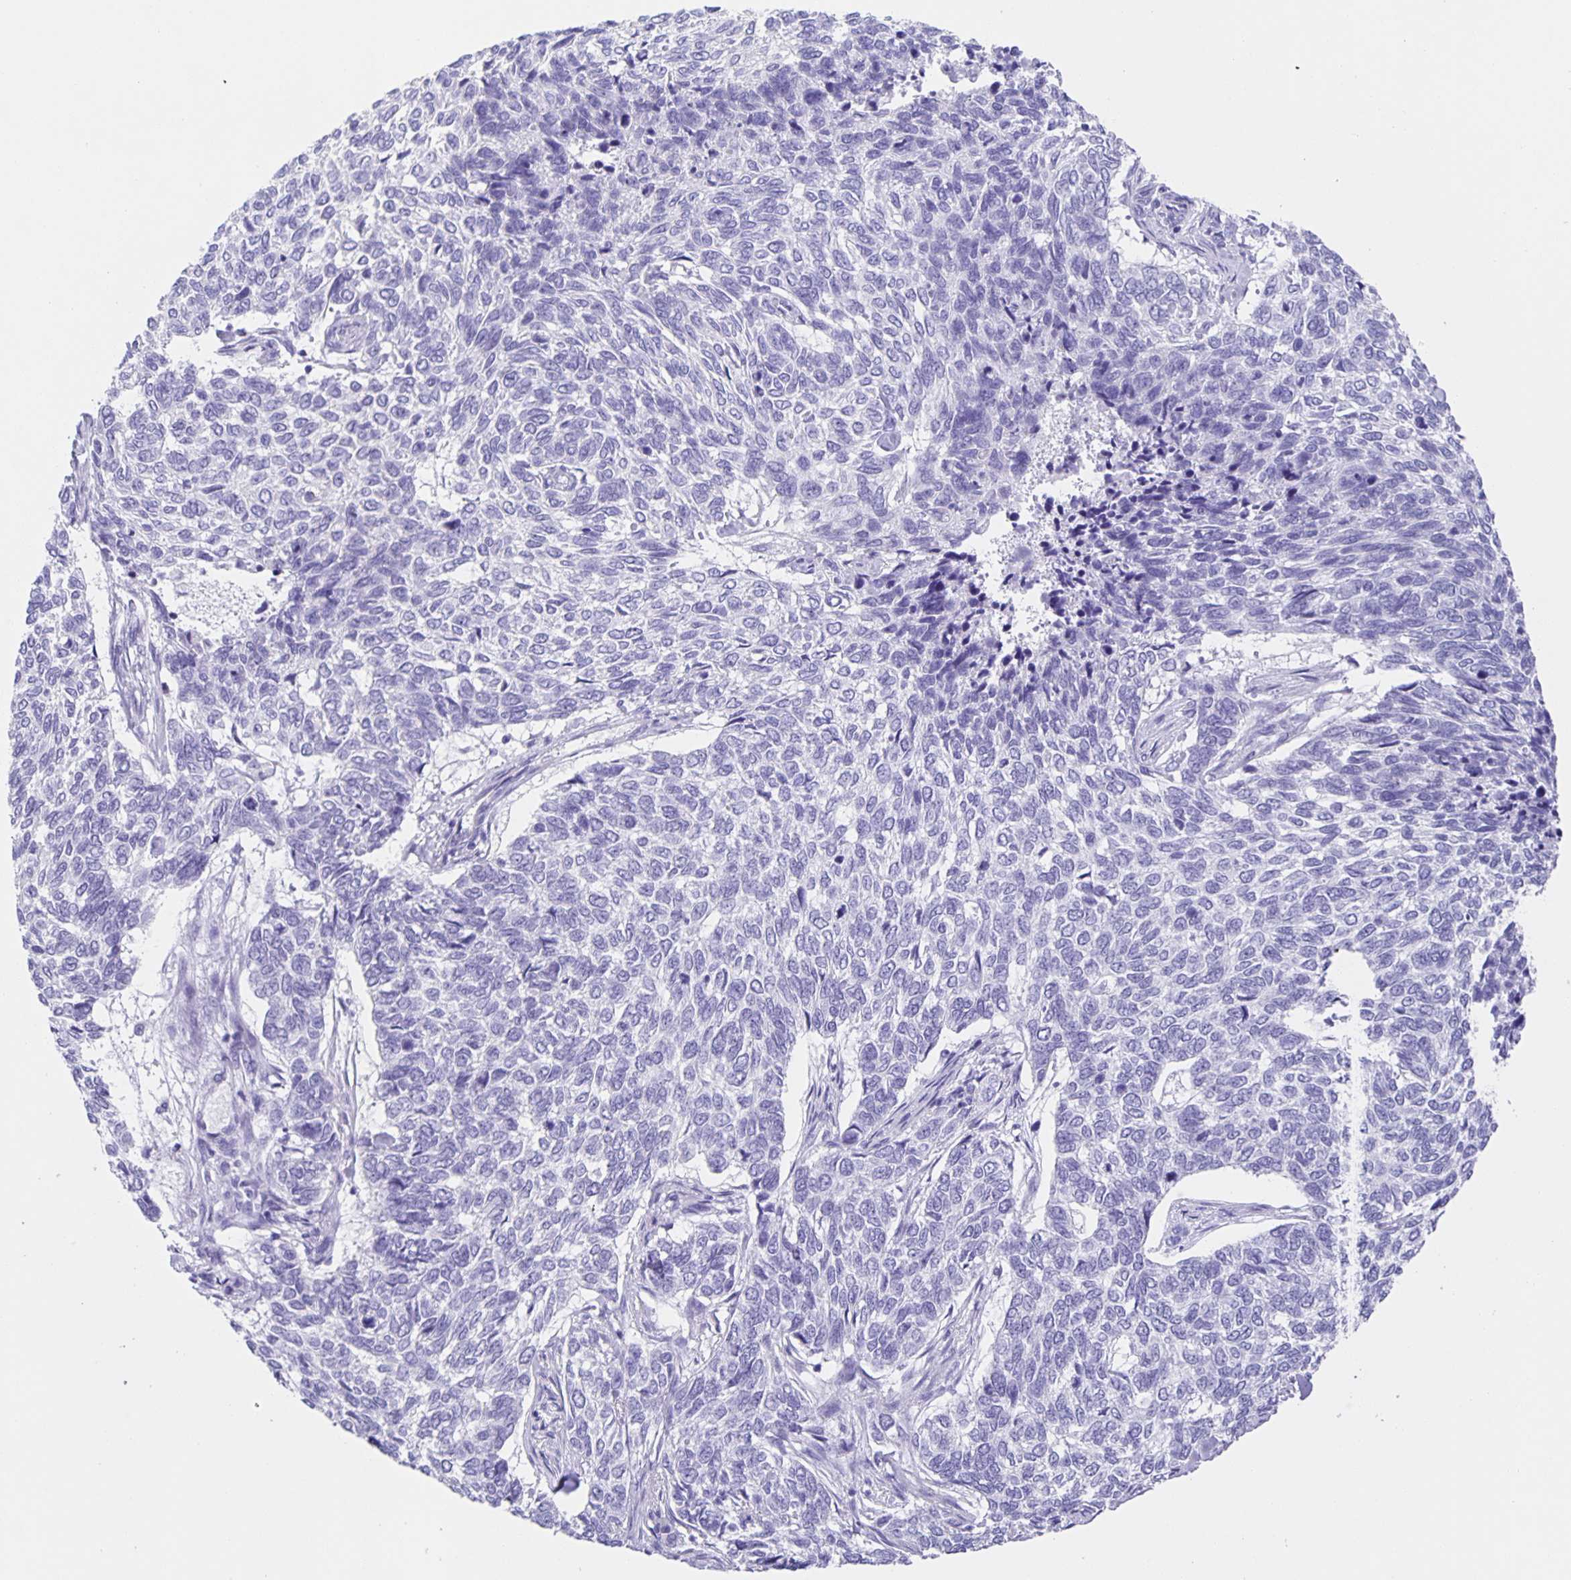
{"staining": {"intensity": "negative", "quantity": "none", "location": "none"}, "tissue": "skin cancer", "cell_type": "Tumor cells", "image_type": "cancer", "snomed": [{"axis": "morphology", "description": "Basal cell carcinoma"}, {"axis": "topography", "description": "Skin"}], "caption": "Tumor cells show no significant positivity in basal cell carcinoma (skin). (DAB IHC visualized using brightfield microscopy, high magnification).", "gene": "GUCA2A", "patient": {"sex": "female", "age": 65}}